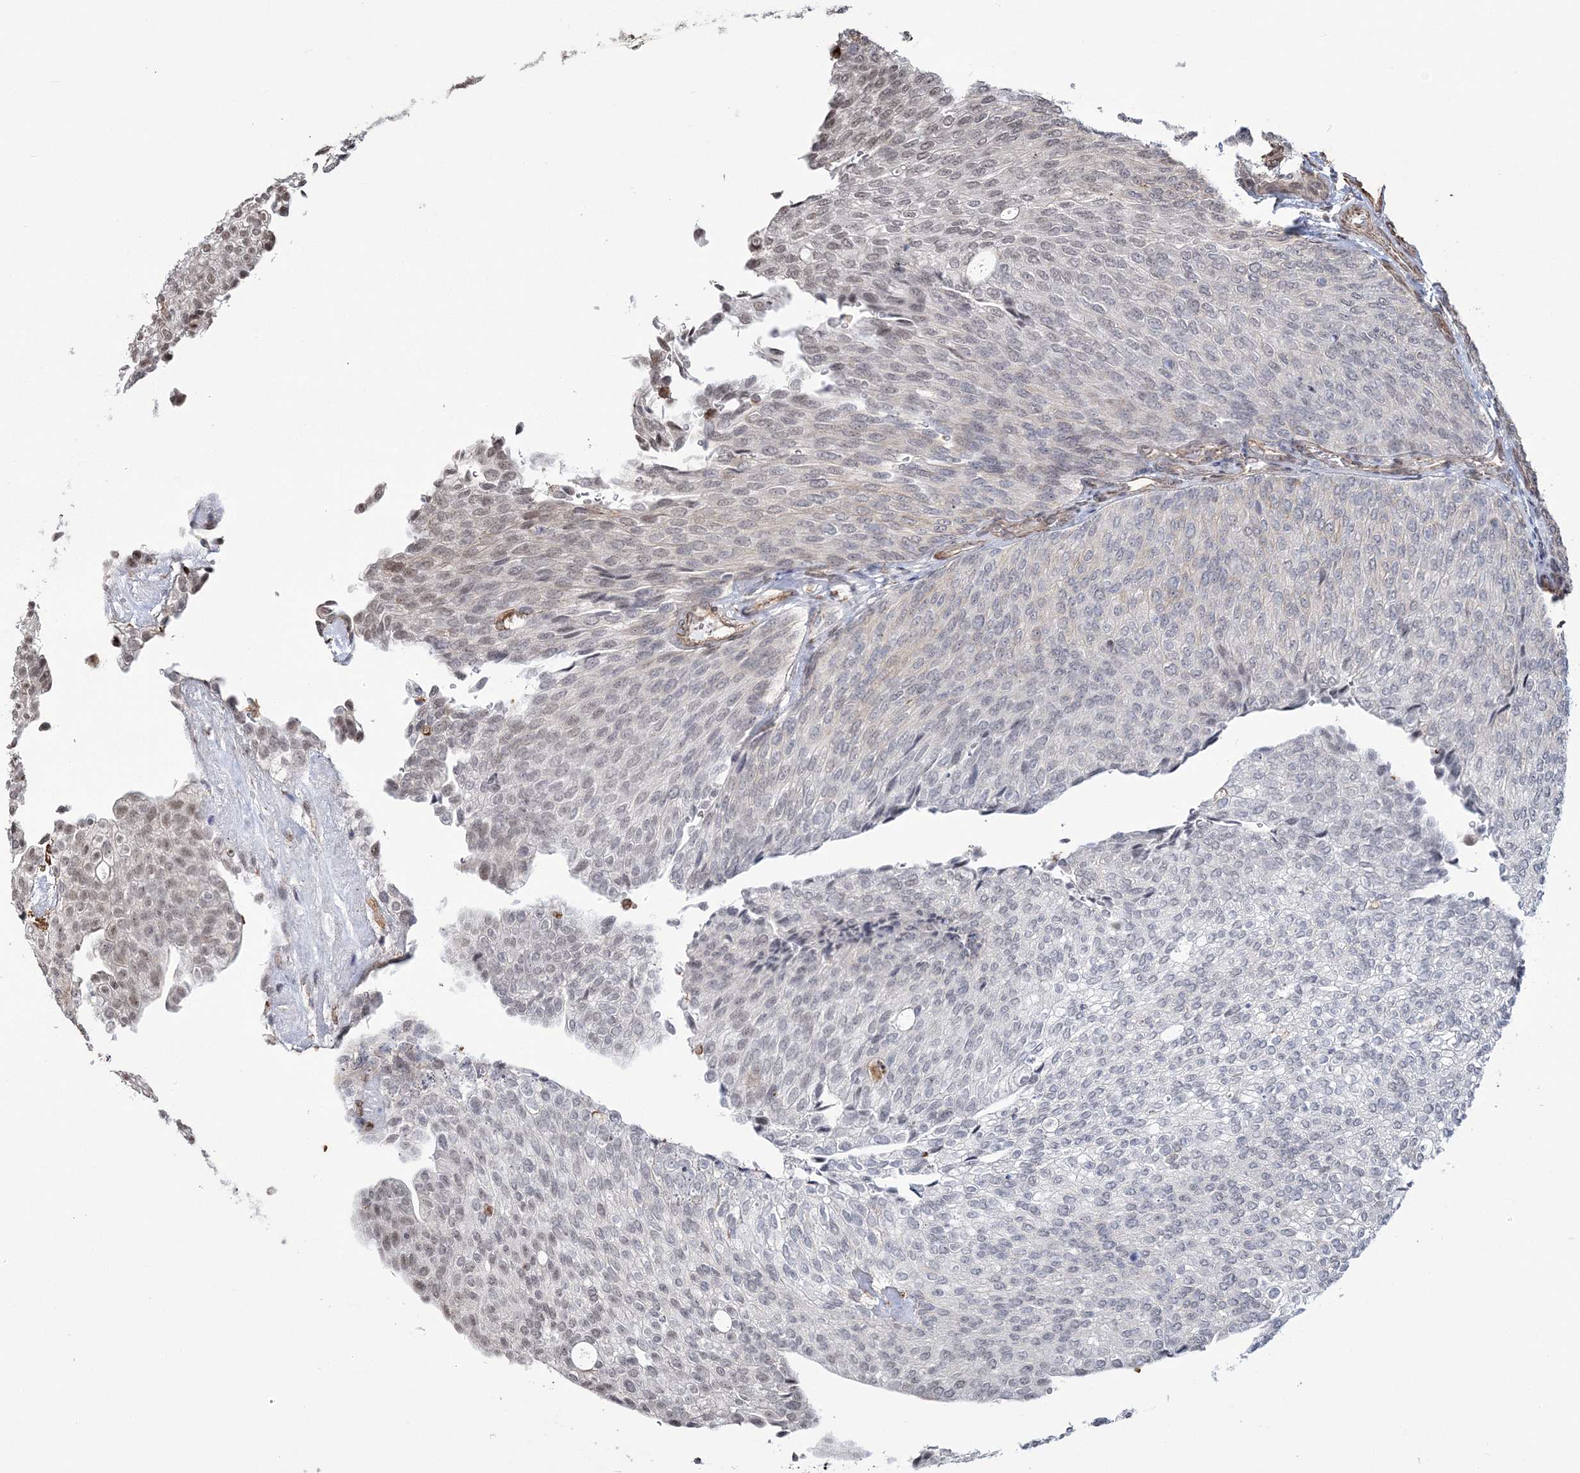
{"staining": {"intensity": "weak", "quantity": "<25%", "location": "nuclear"}, "tissue": "urothelial cancer", "cell_type": "Tumor cells", "image_type": "cancer", "snomed": [{"axis": "morphology", "description": "Urothelial carcinoma, Low grade"}, {"axis": "topography", "description": "Urinary bladder"}], "caption": "A photomicrograph of urothelial cancer stained for a protein shows no brown staining in tumor cells.", "gene": "ATP11B", "patient": {"sex": "female", "age": 79}}